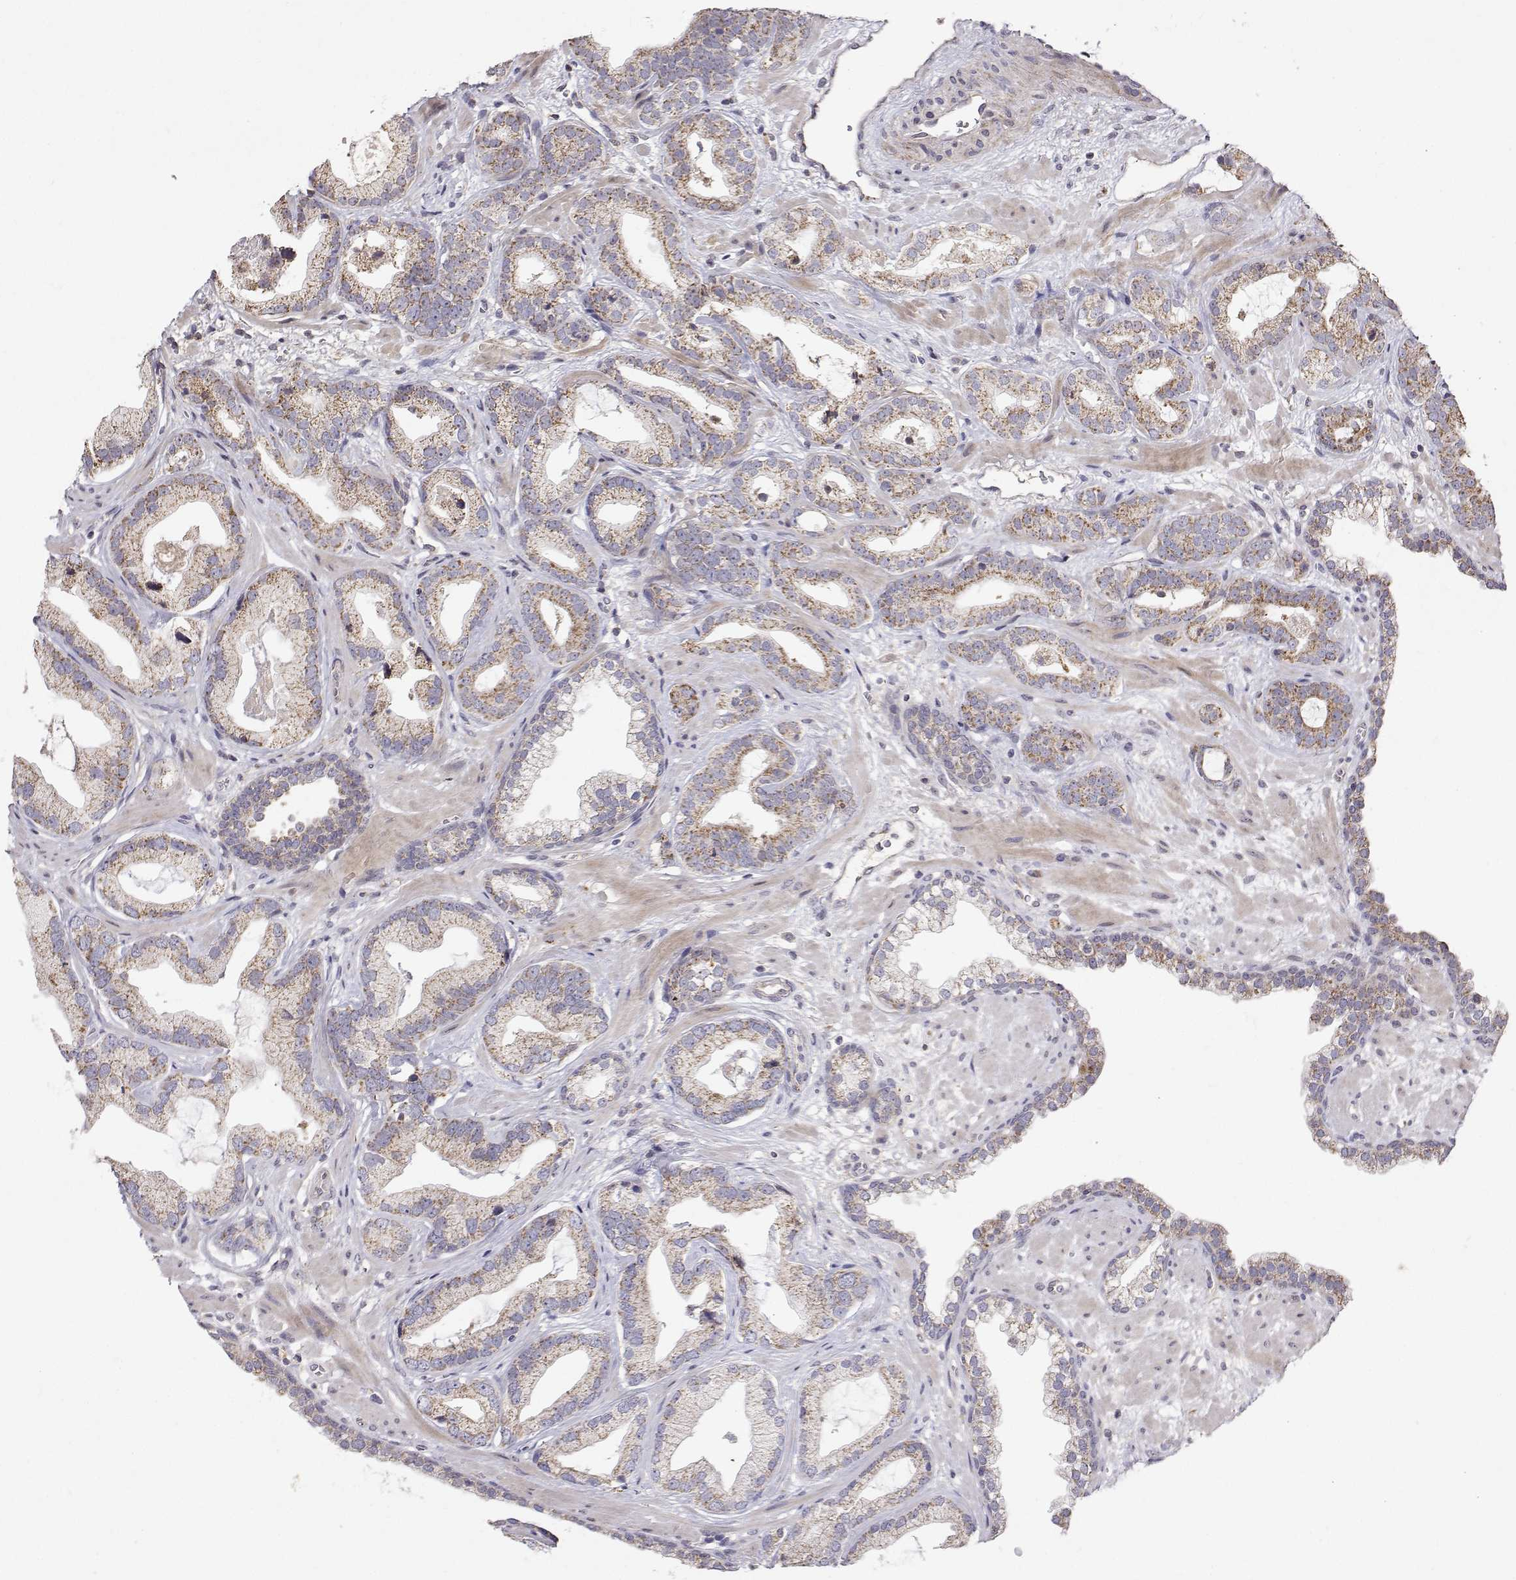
{"staining": {"intensity": "weak", "quantity": "25%-75%", "location": "cytoplasmic/membranous"}, "tissue": "prostate cancer", "cell_type": "Tumor cells", "image_type": "cancer", "snomed": [{"axis": "morphology", "description": "Adenocarcinoma, Low grade"}, {"axis": "topography", "description": "Prostate"}], "caption": "Tumor cells demonstrate weak cytoplasmic/membranous expression in approximately 25%-75% of cells in prostate cancer.", "gene": "MRPL3", "patient": {"sex": "male", "age": 62}}